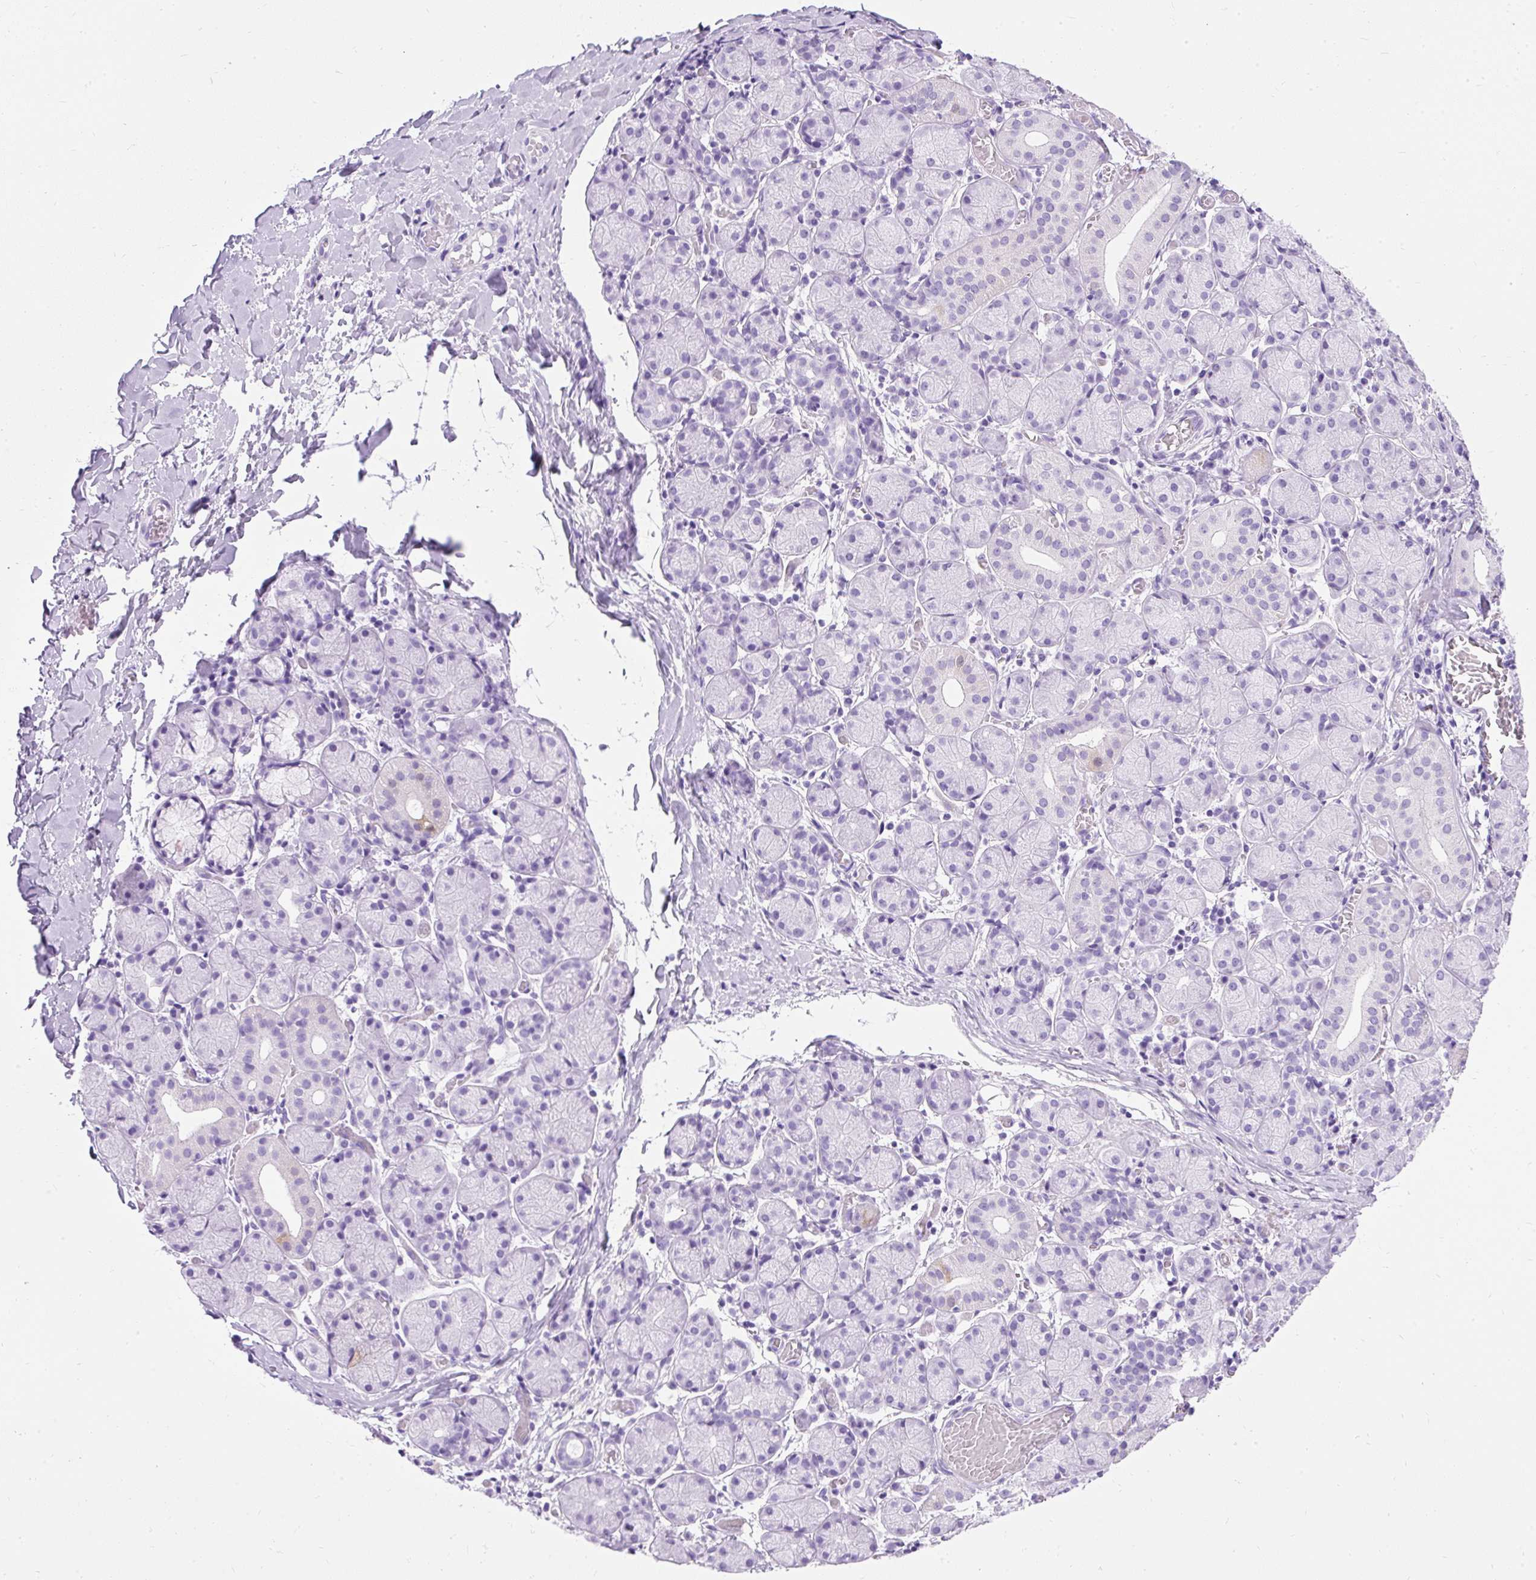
{"staining": {"intensity": "negative", "quantity": "none", "location": "none"}, "tissue": "salivary gland", "cell_type": "Glandular cells", "image_type": "normal", "snomed": [{"axis": "morphology", "description": "Normal tissue, NOS"}, {"axis": "topography", "description": "Salivary gland"}], "caption": "Micrograph shows no significant protein expression in glandular cells of benign salivary gland.", "gene": "PVALB", "patient": {"sex": "female", "age": 24}}